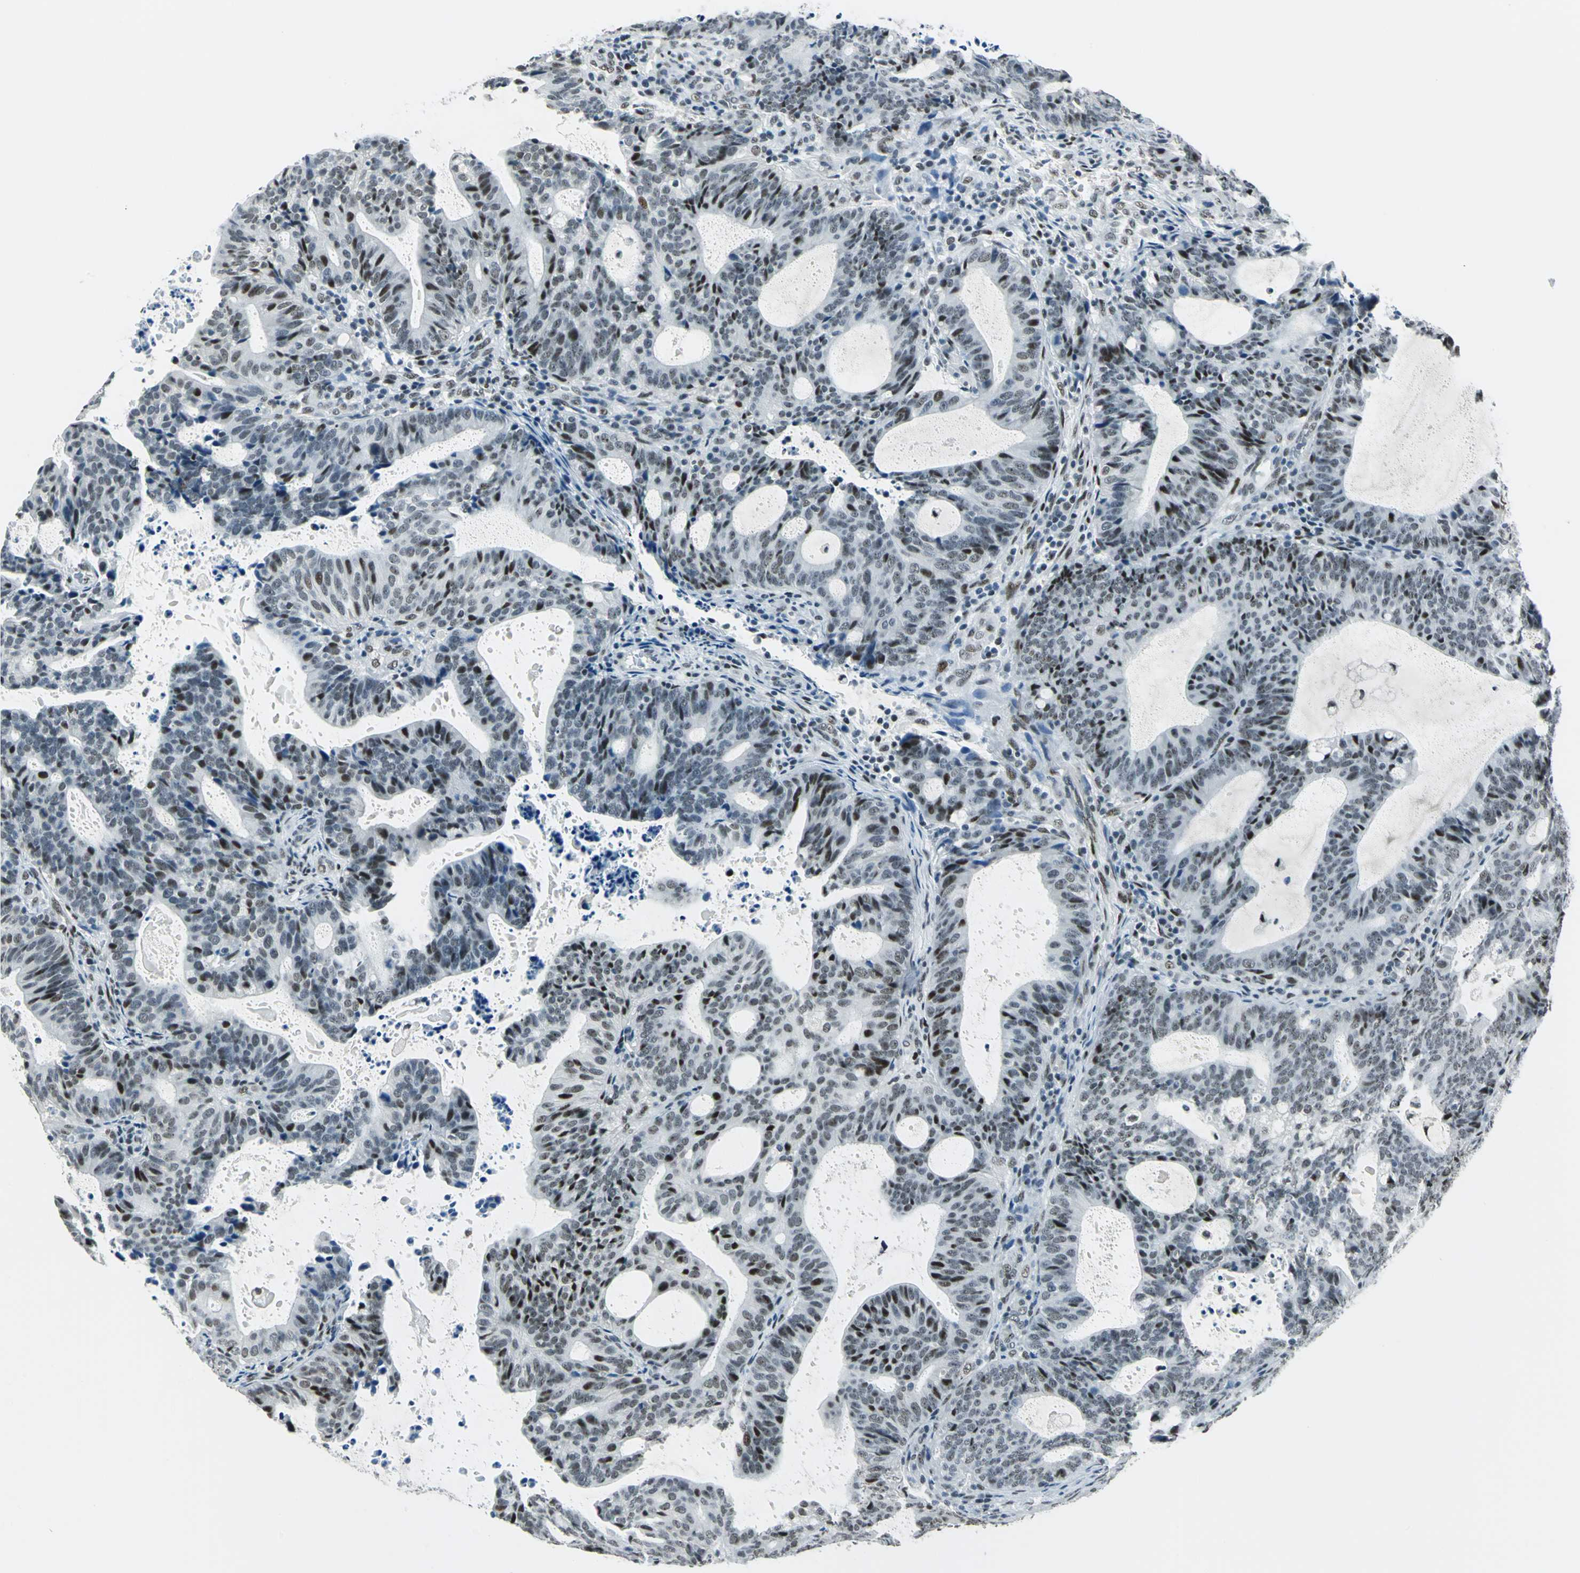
{"staining": {"intensity": "strong", "quantity": "25%-75%", "location": "nuclear"}, "tissue": "endometrial cancer", "cell_type": "Tumor cells", "image_type": "cancer", "snomed": [{"axis": "morphology", "description": "Adenocarcinoma, NOS"}, {"axis": "topography", "description": "Uterus"}], "caption": "Strong nuclear protein staining is identified in about 25%-75% of tumor cells in adenocarcinoma (endometrial).", "gene": "KAT6B", "patient": {"sex": "female", "age": 83}}